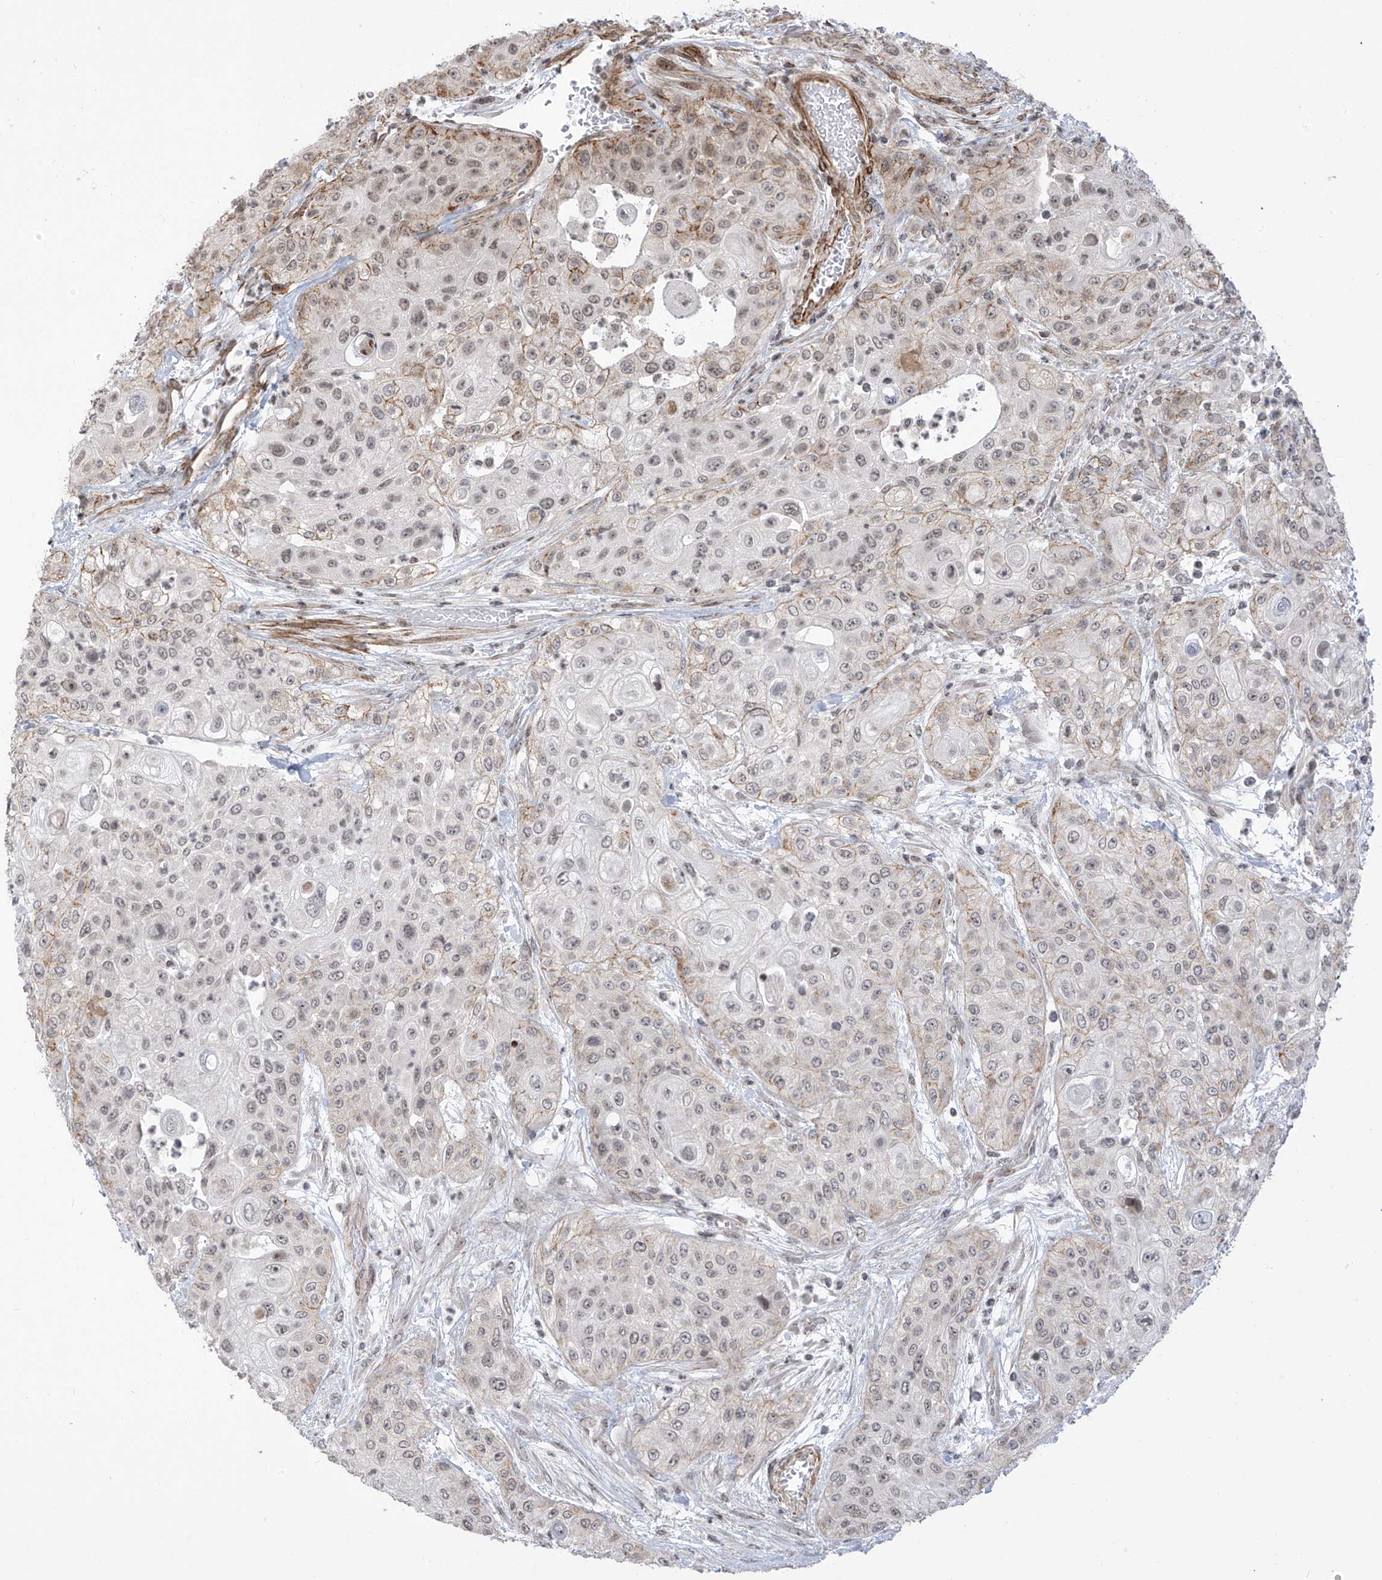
{"staining": {"intensity": "weak", "quantity": "25%-75%", "location": "cytoplasmic/membranous,nuclear"}, "tissue": "urothelial cancer", "cell_type": "Tumor cells", "image_type": "cancer", "snomed": [{"axis": "morphology", "description": "Urothelial carcinoma, High grade"}, {"axis": "topography", "description": "Urinary bladder"}], "caption": "A low amount of weak cytoplasmic/membranous and nuclear positivity is seen in approximately 25%-75% of tumor cells in urothelial carcinoma (high-grade) tissue. (brown staining indicates protein expression, while blue staining denotes nuclei).", "gene": "METAP1D", "patient": {"sex": "female", "age": 79}}